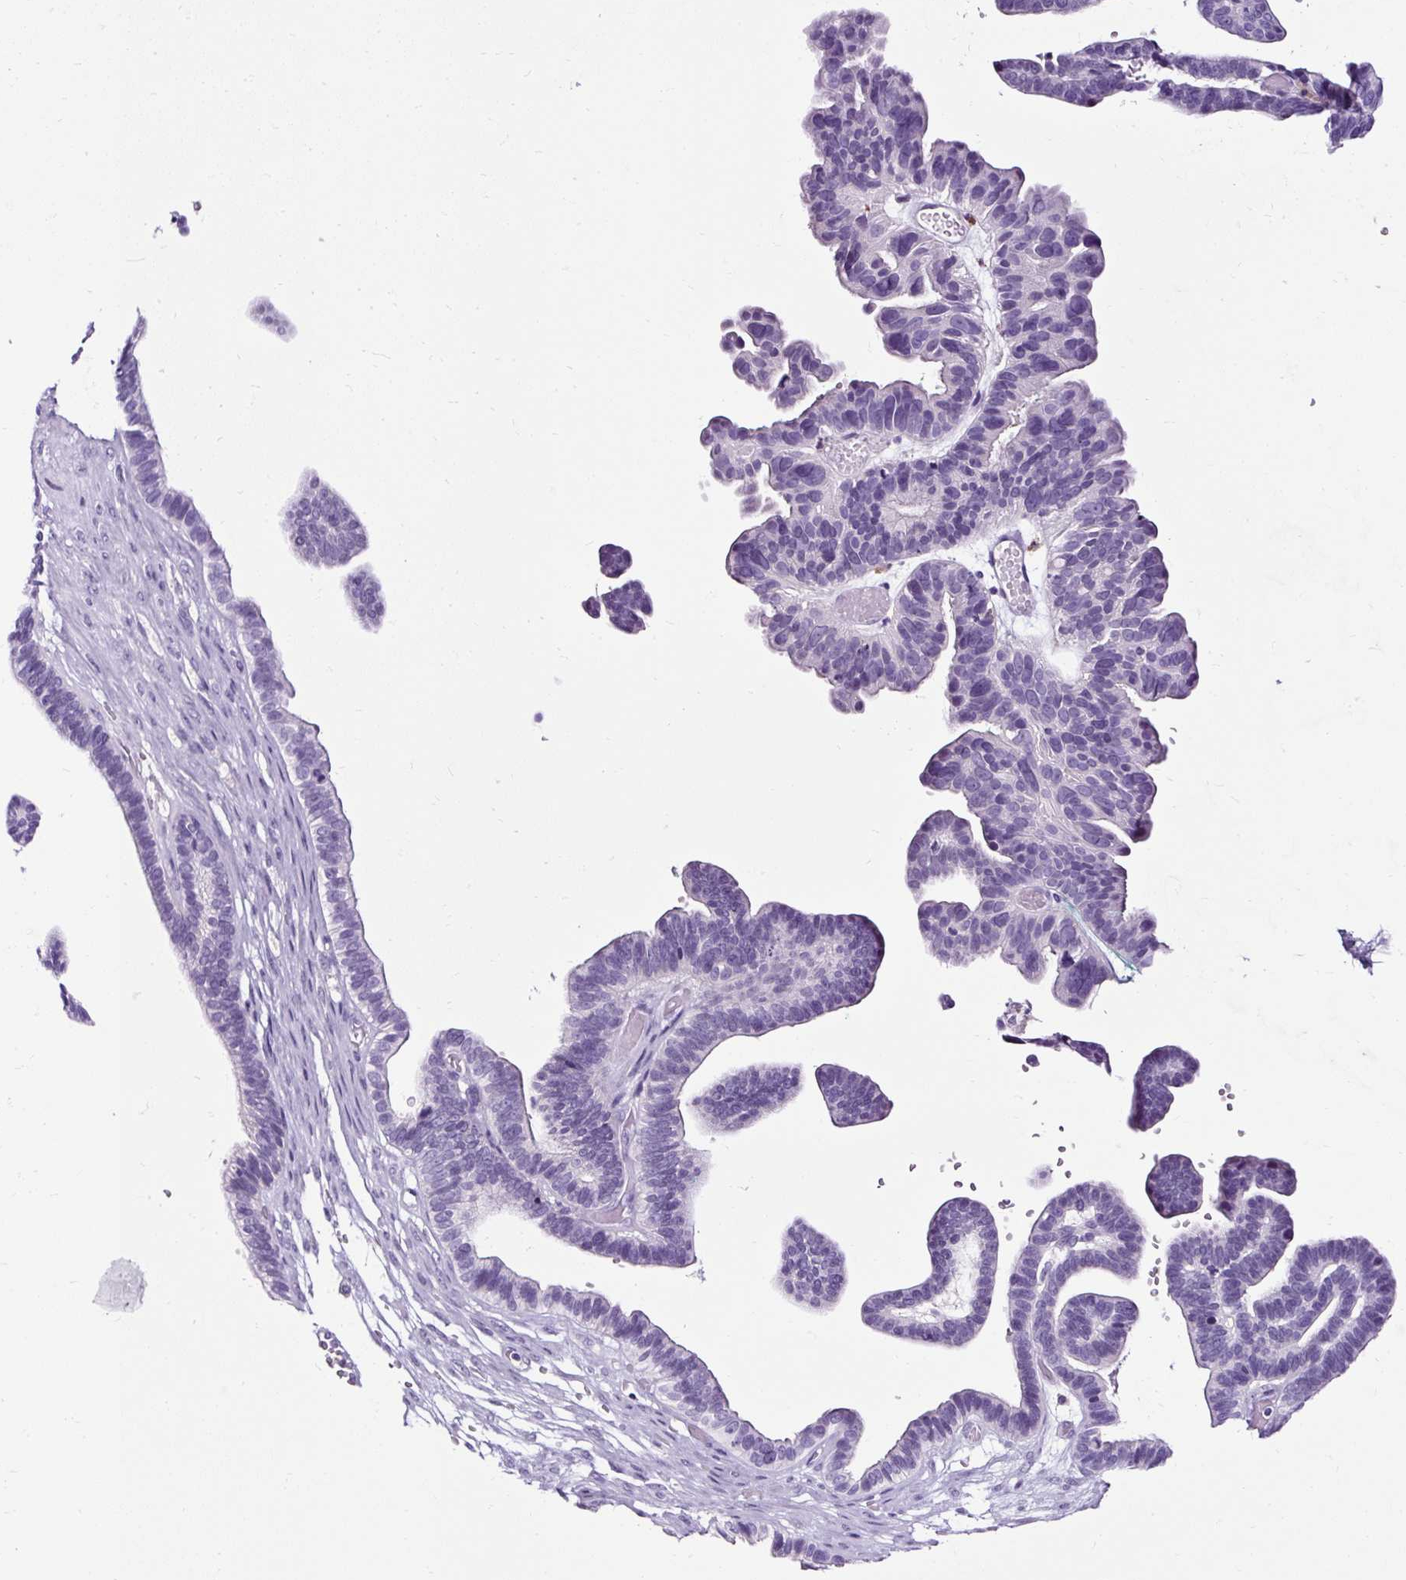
{"staining": {"intensity": "negative", "quantity": "none", "location": "none"}, "tissue": "ovarian cancer", "cell_type": "Tumor cells", "image_type": "cancer", "snomed": [{"axis": "morphology", "description": "Cystadenocarcinoma, serous, NOS"}, {"axis": "topography", "description": "Ovary"}], "caption": "Ovarian cancer was stained to show a protein in brown. There is no significant positivity in tumor cells.", "gene": "SLC7A8", "patient": {"sex": "female", "age": 56}}